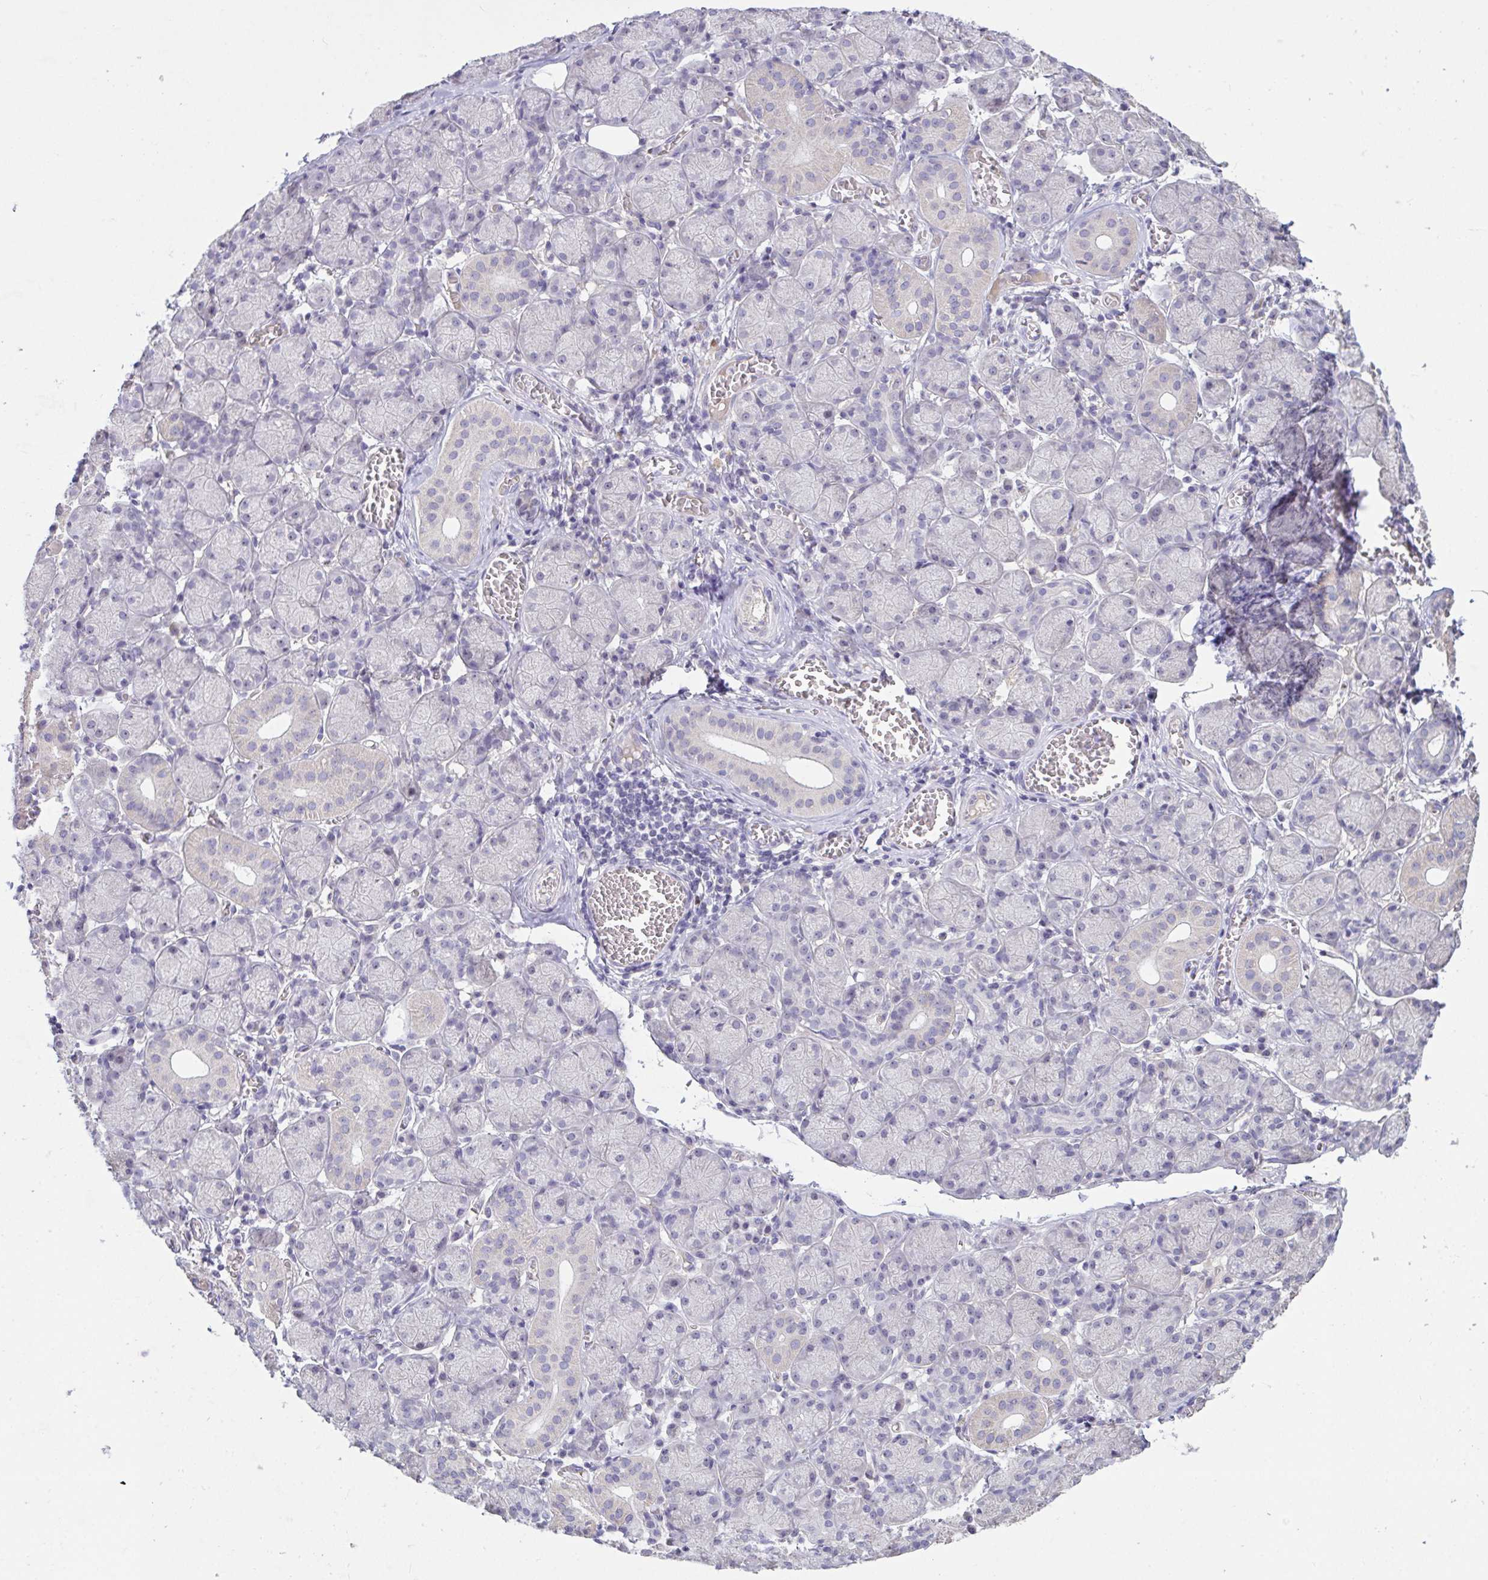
{"staining": {"intensity": "negative", "quantity": "none", "location": "none"}, "tissue": "salivary gland", "cell_type": "Glandular cells", "image_type": "normal", "snomed": [{"axis": "morphology", "description": "Normal tissue, NOS"}, {"axis": "topography", "description": "Salivary gland"}], "caption": "A high-resolution photomicrograph shows immunohistochemistry staining of normal salivary gland, which demonstrates no significant positivity in glandular cells.", "gene": "MYC", "patient": {"sex": "female", "age": 24}}